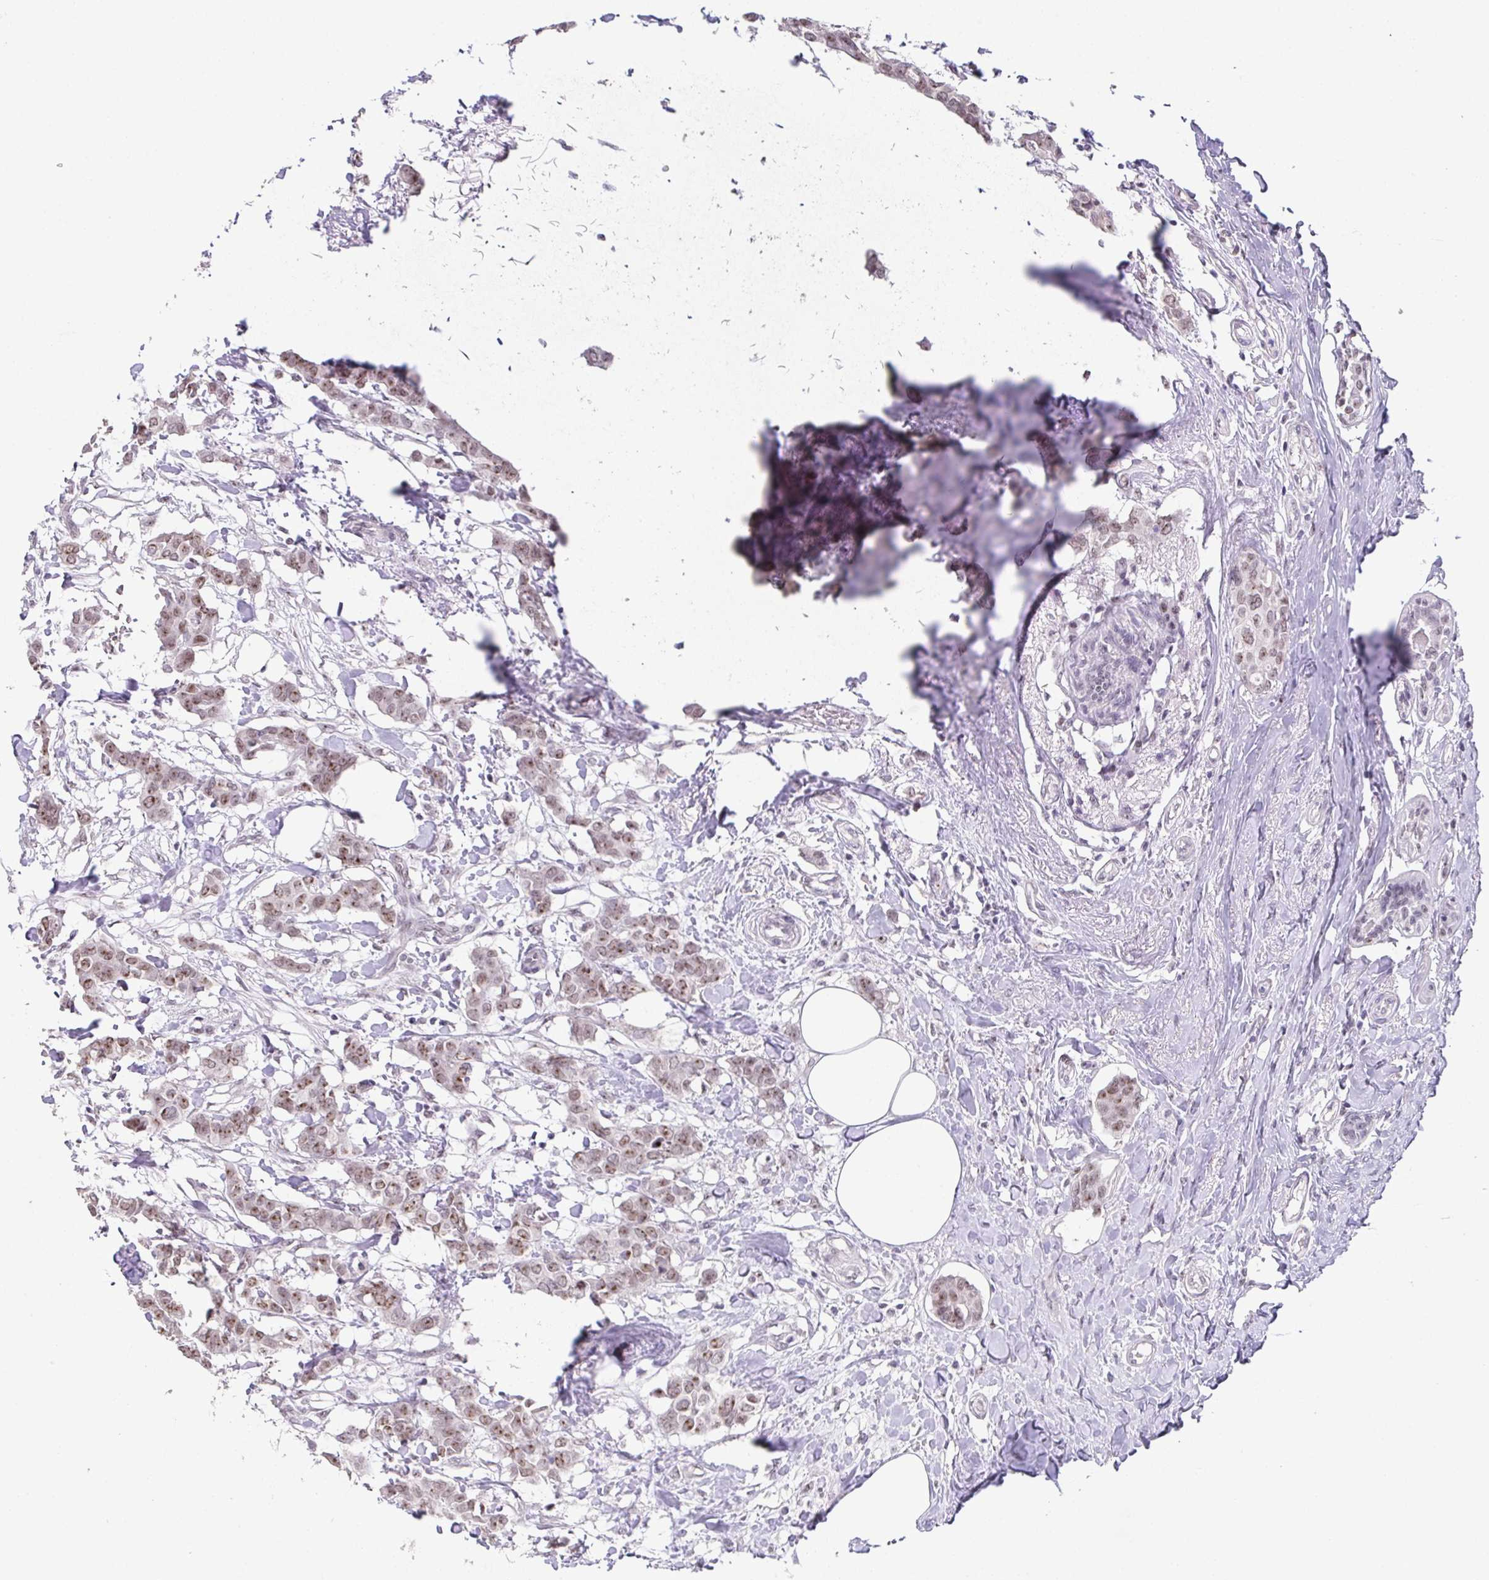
{"staining": {"intensity": "moderate", "quantity": ">75%", "location": "nuclear"}, "tissue": "breast cancer", "cell_type": "Tumor cells", "image_type": "cancer", "snomed": [{"axis": "morphology", "description": "Duct carcinoma"}, {"axis": "topography", "description": "Breast"}], "caption": "Protein expression analysis of human breast cancer reveals moderate nuclear staining in about >75% of tumor cells.", "gene": "ZNF800", "patient": {"sex": "female", "age": 62}}